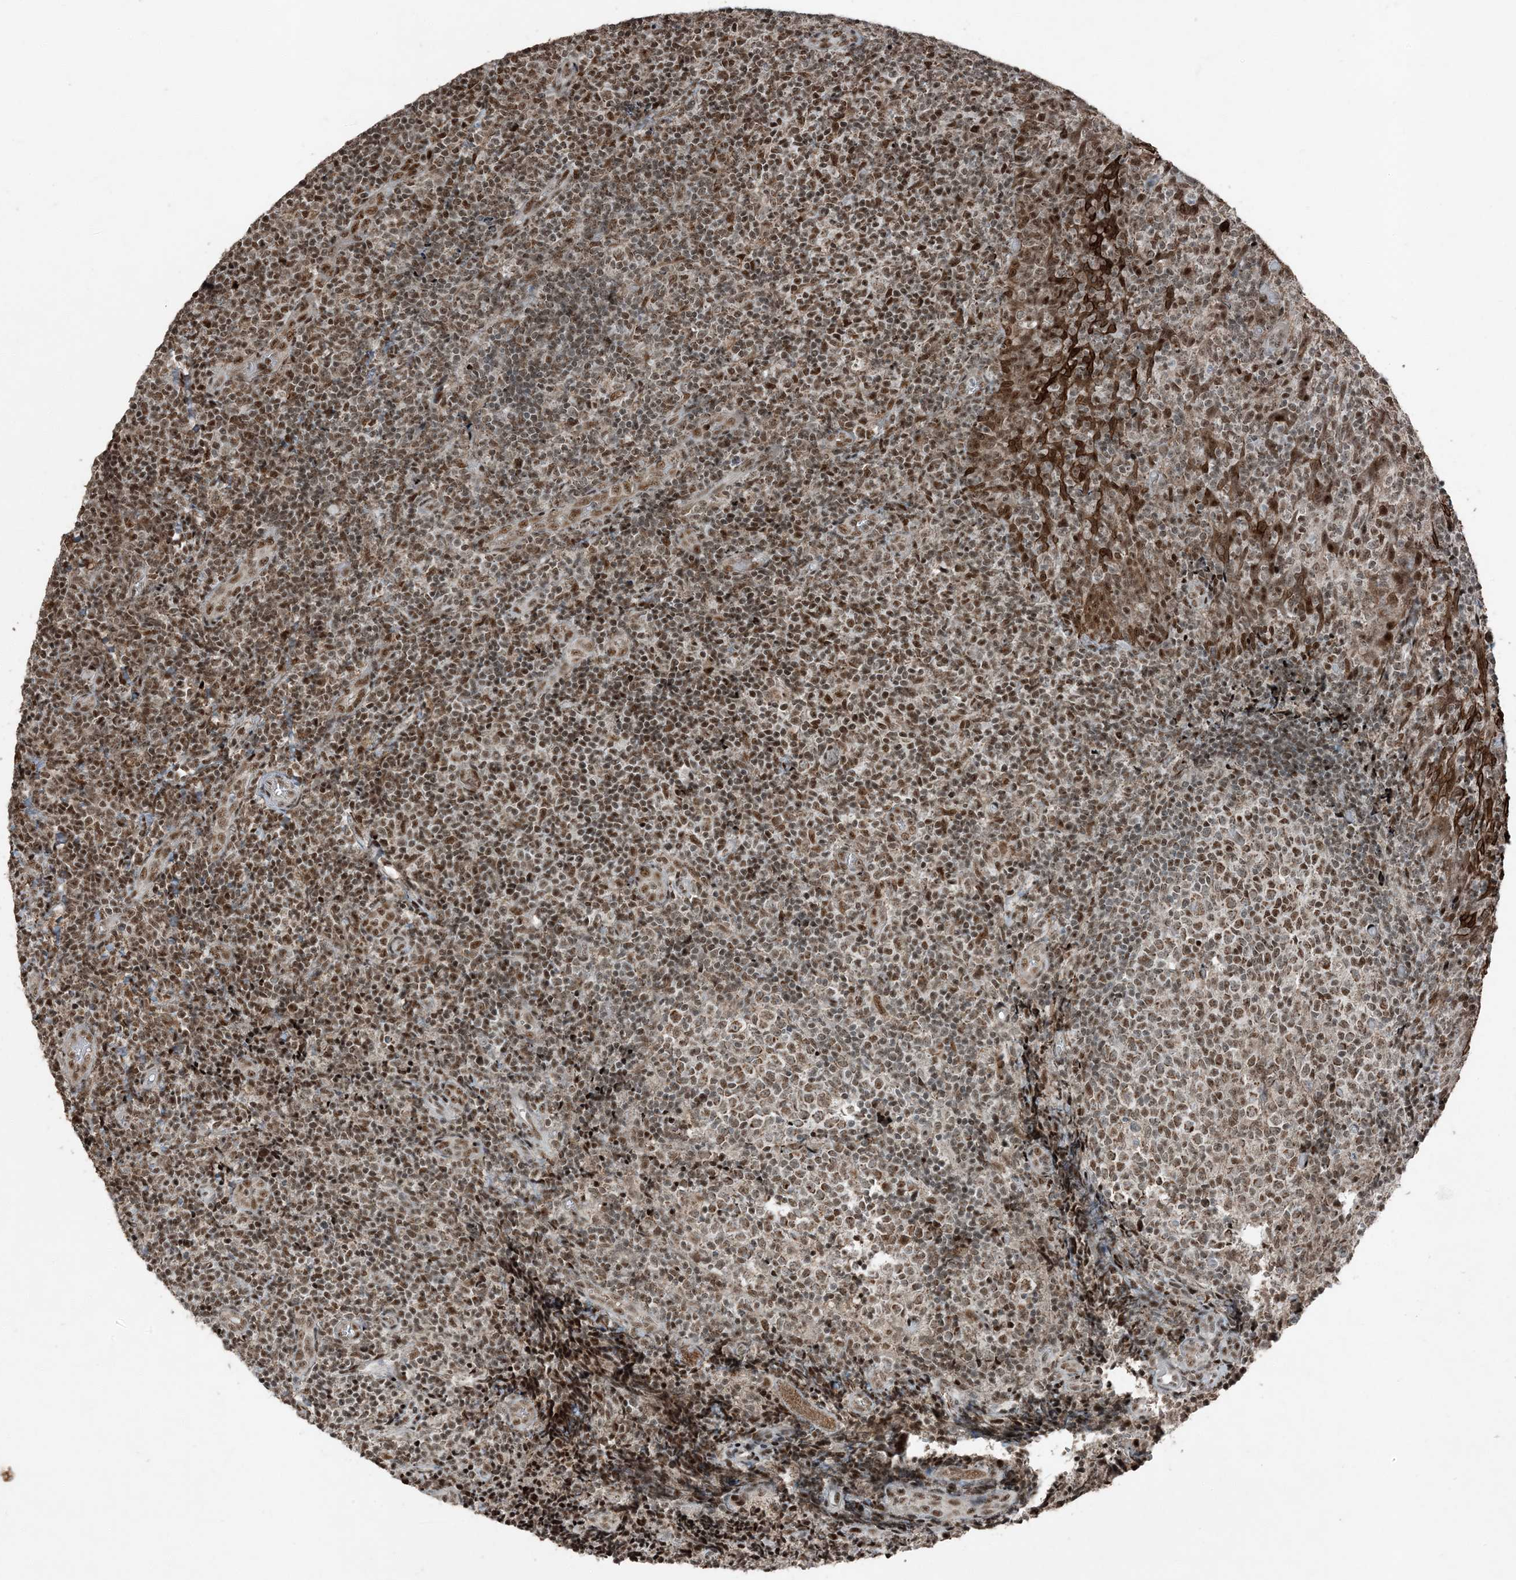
{"staining": {"intensity": "moderate", "quantity": ">75%", "location": "nuclear"}, "tissue": "tonsil", "cell_type": "Germinal center cells", "image_type": "normal", "snomed": [{"axis": "morphology", "description": "Normal tissue, NOS"}, {"axis": "topography", "description": "Tonsil"}], "caption": "About >75% of germinal center cells in benign tonsil reveal moderate nuclear protein staining as visualized by brown immunohistochemical staining.", "gene": "TADA2B", "patient": {"sex": "female", "age": 19}}